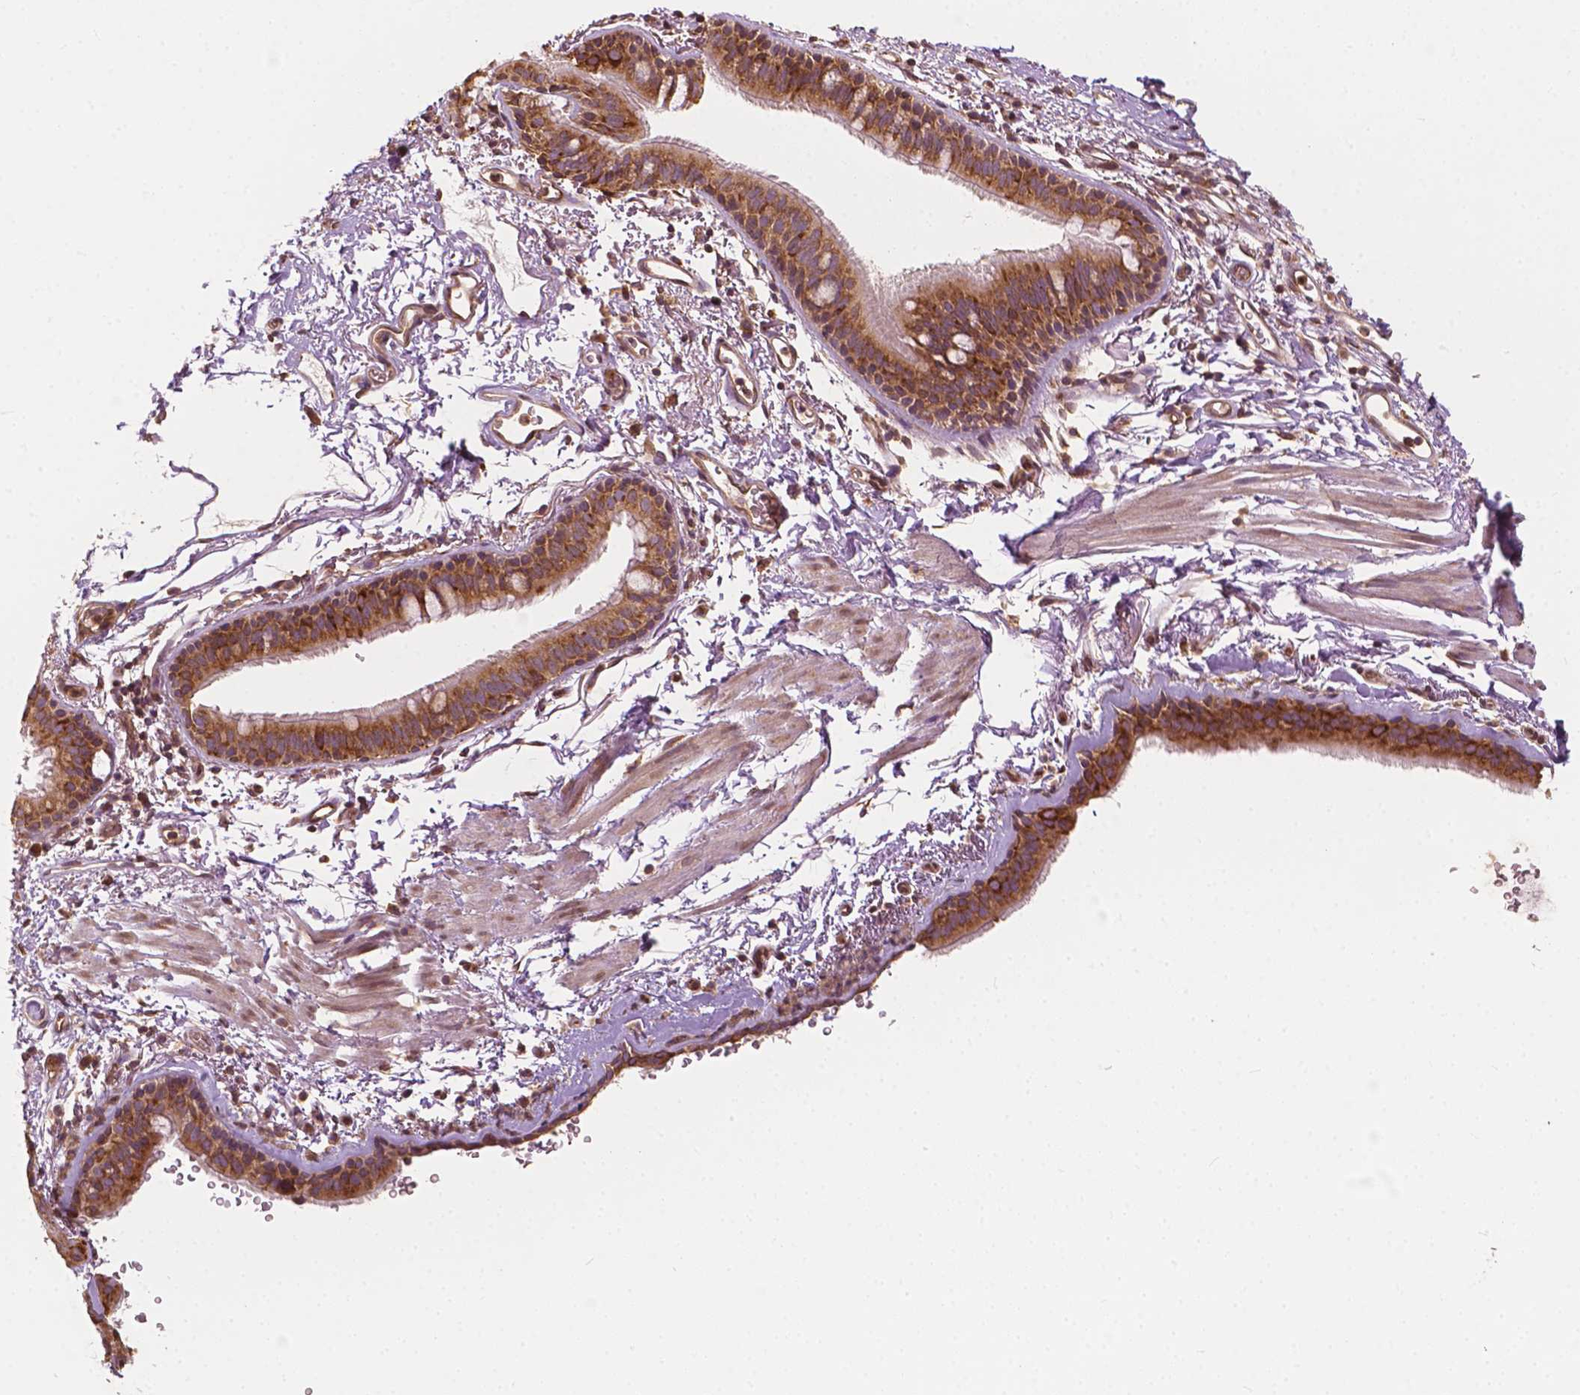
{"staining": {"intensity": "moderate", "quantity": ">75%", "location": "cytoplasmic/membranous"}, "tissue": "bronchus", "cell_type": "Respiratory epithelial cells", "image_type": "normal", "snomed": [{"axis": "morphology", "description": "Normal tissue, NOS"}, {"axis": "topography", "description": "Lymph node"}, {"axis": "topography", "description": "Bronchus"}], "caption": "Bronchus was stained to show a protein in brown. There is medium levels of moderate cytoplasmic/membranous staining in approximately >75% of respiratory epithelial cells. The protein is shown in brown color, while the nuclei are stained blue.", "gene": "G3BP1", "patient": {"sex": "female", "age": 70}}